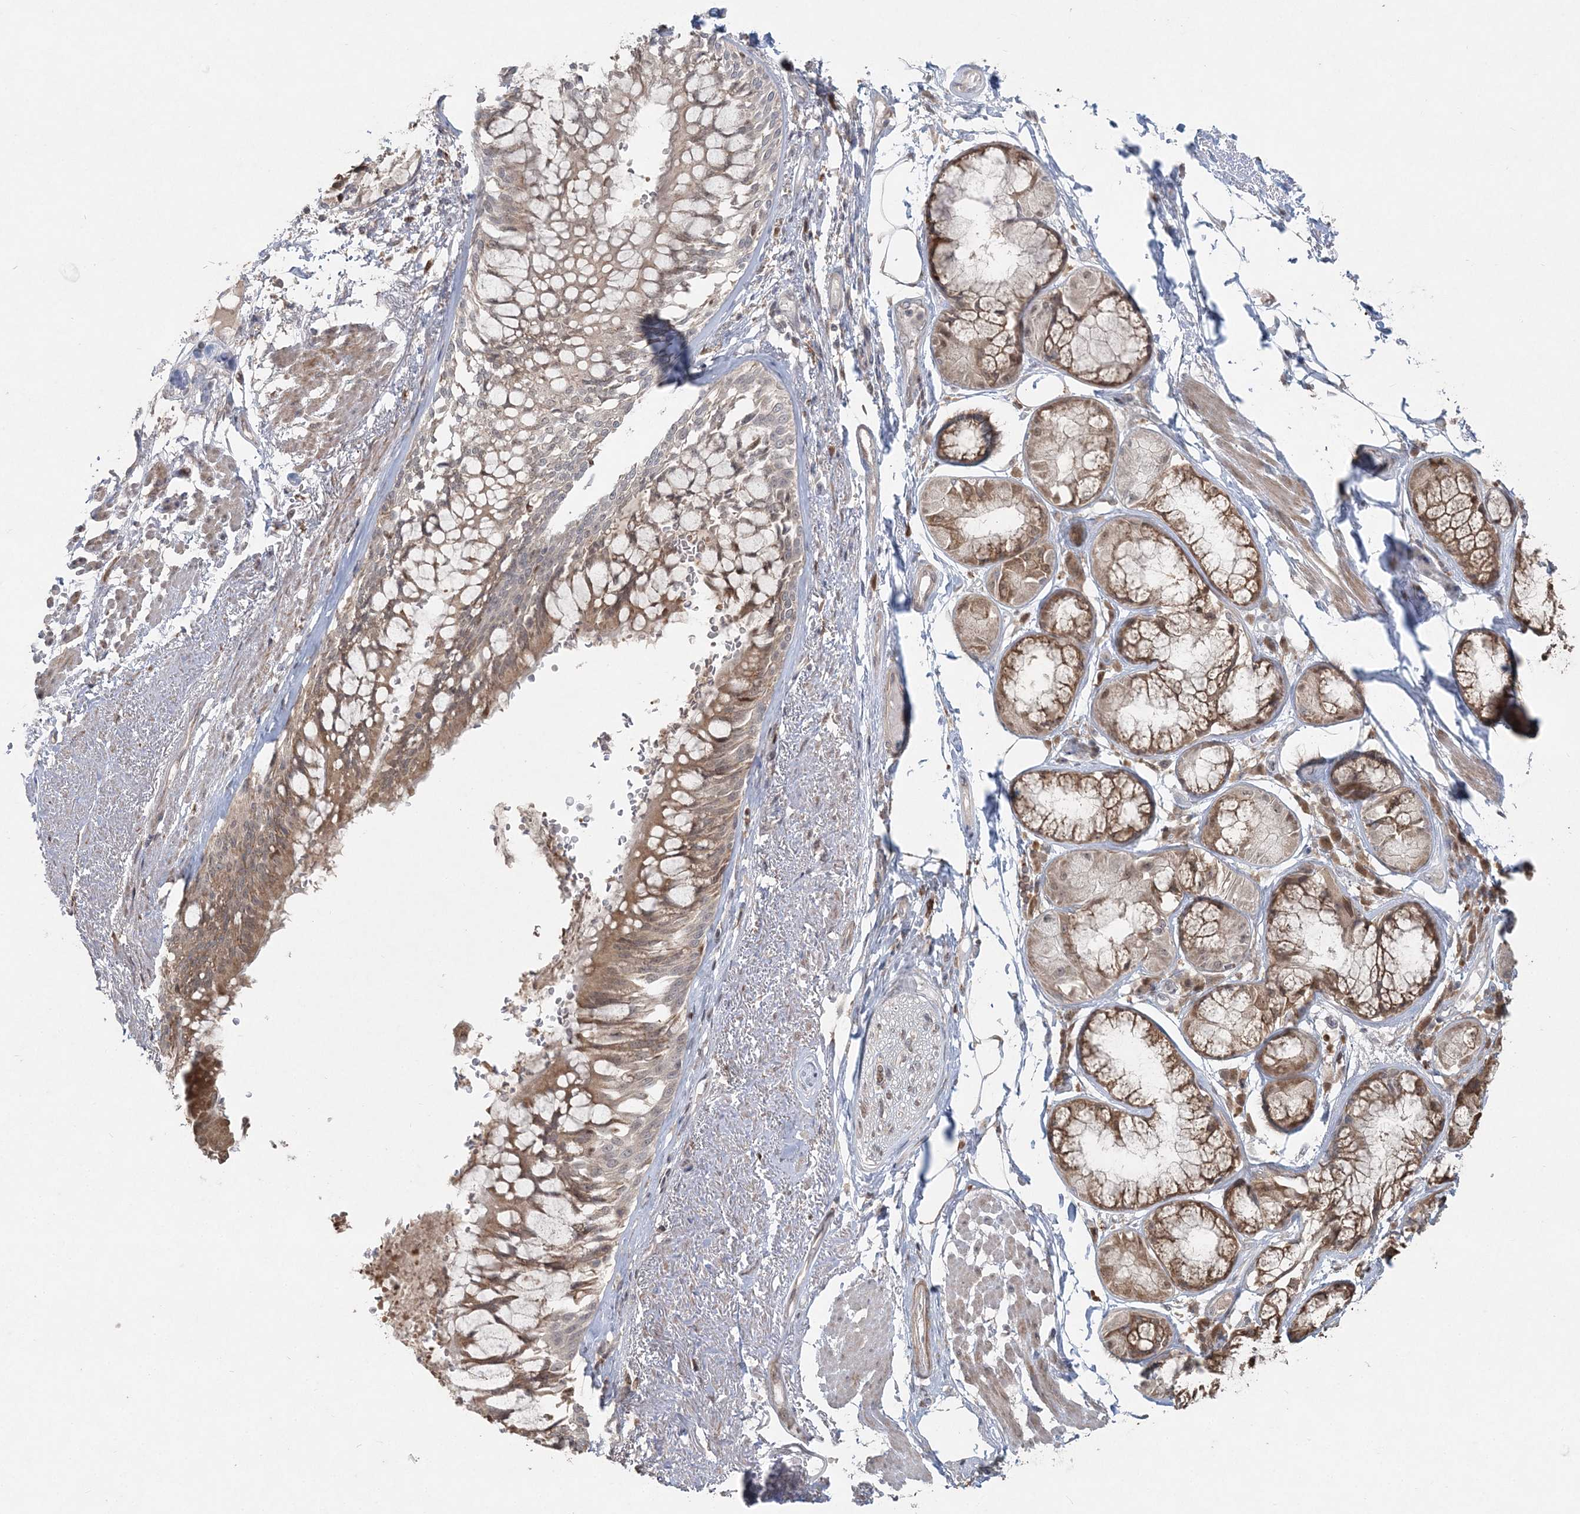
{"staining": {"intensity": "weak", "quantity": ">75%", "location": "cytoplasmic/membranous"}, "tissue": "adipose tissue", "cell_type": "Adipocytes", "image_type": "normal", "snomed": [{"axis": "morphology", "description": "Normal tissue, NOS"}, {"axis": "topography", "description": "Bronchus"}], "caption": "Immunohistochemical staining of normal human adipose tissue demonstrates low levels of weak cytoplasmic/membranous positivity in approximately >75% of adipocytes.", "gene": "SLU7", "patient": {"sex": "male", "age": 66}}